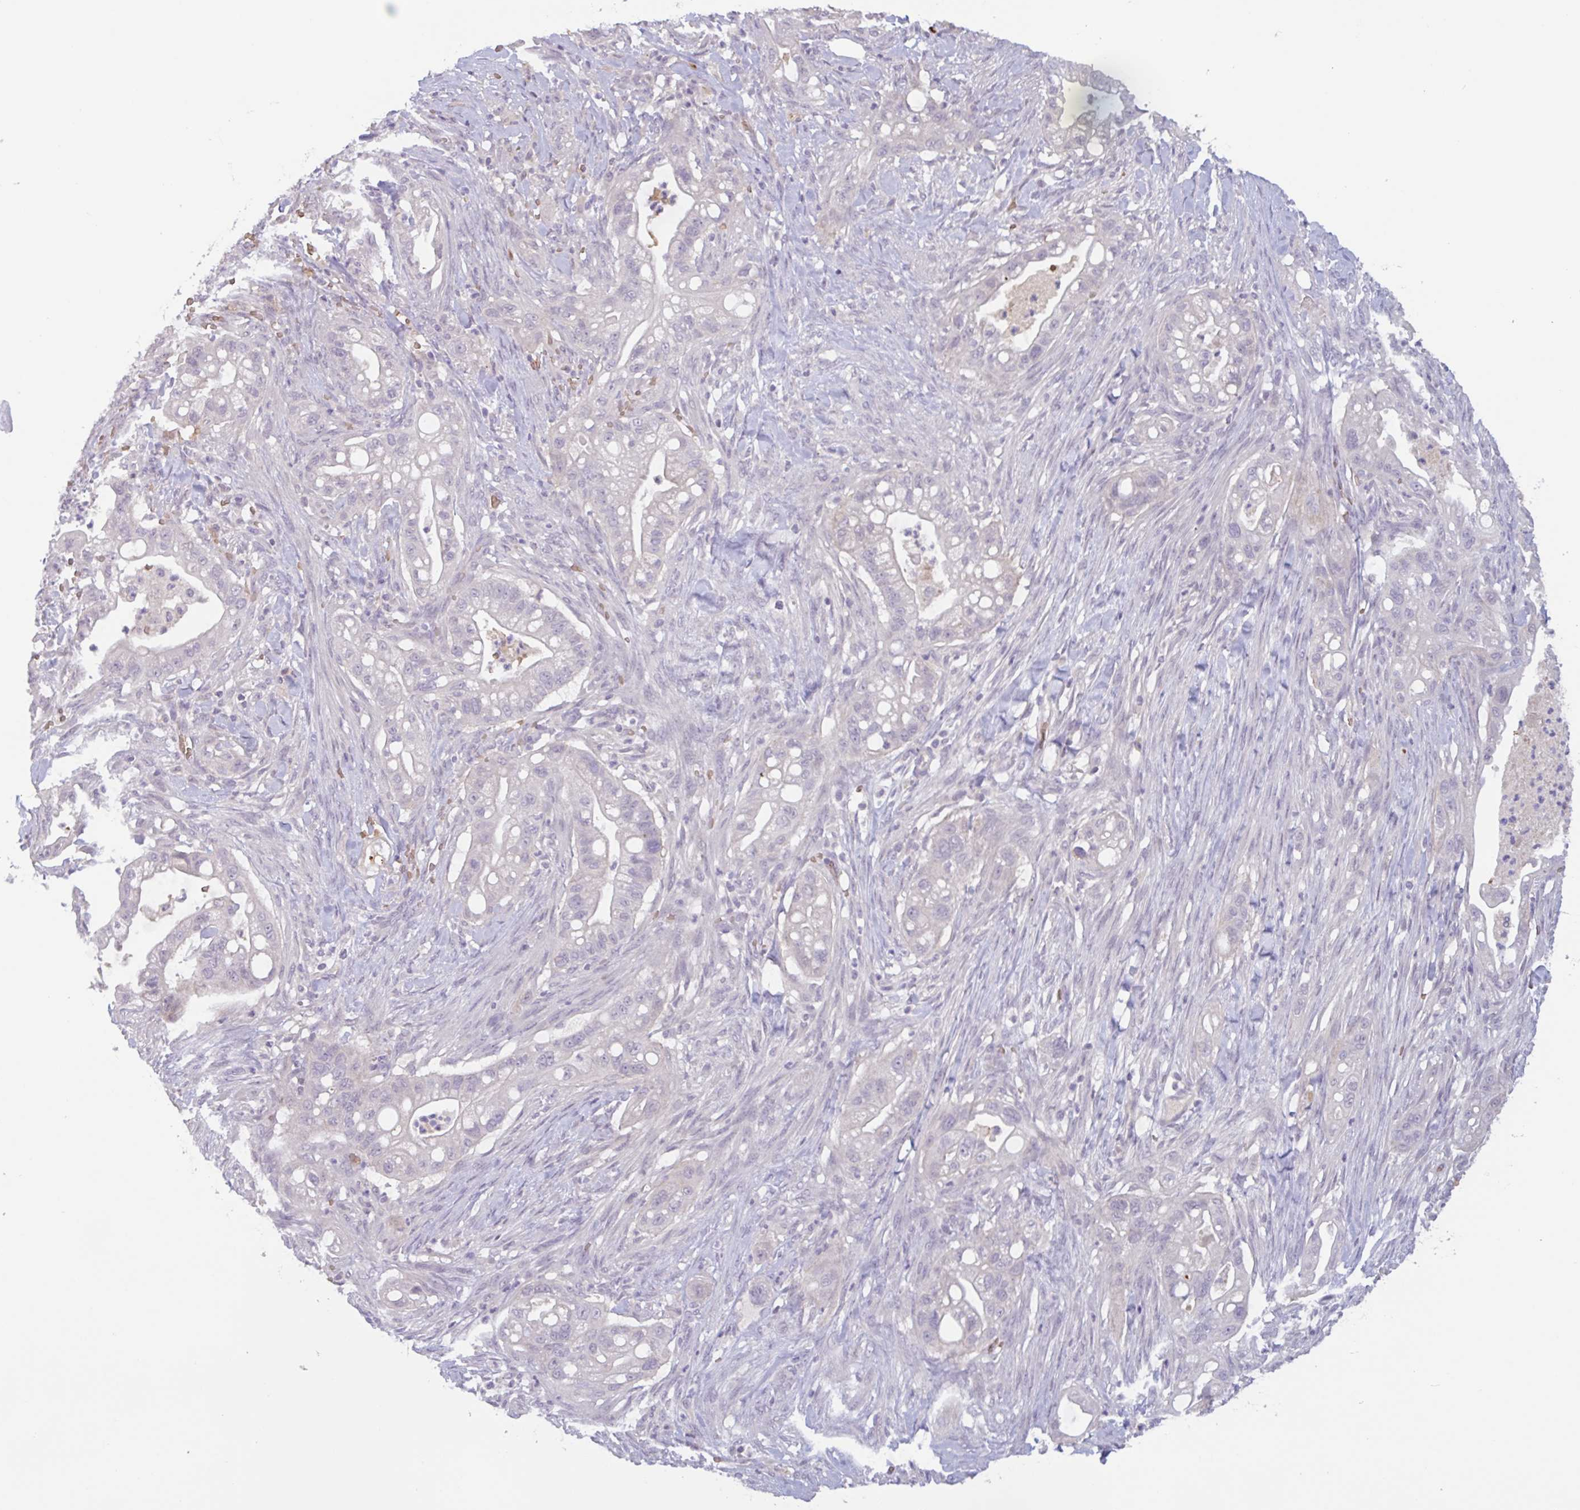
{"staining": {"intensity": "negative", "quantity": "none", "location": "none"}, "tissue": "pancreatic cancer", "cell_type": "Tumor cells", "image_type": "cancer", "snomed": [{"axis": "morphology", "description": "Adenocarcinoma, NOS"}, {"axis": "topography", "description": "Pancreas"}], "caption": "Histopathology image shows no significant protein staining in tumor cells of adenocarcinoma (pancreatic).", "gene": "RHAG", "patient": {"sex": "male", "age": 44}}